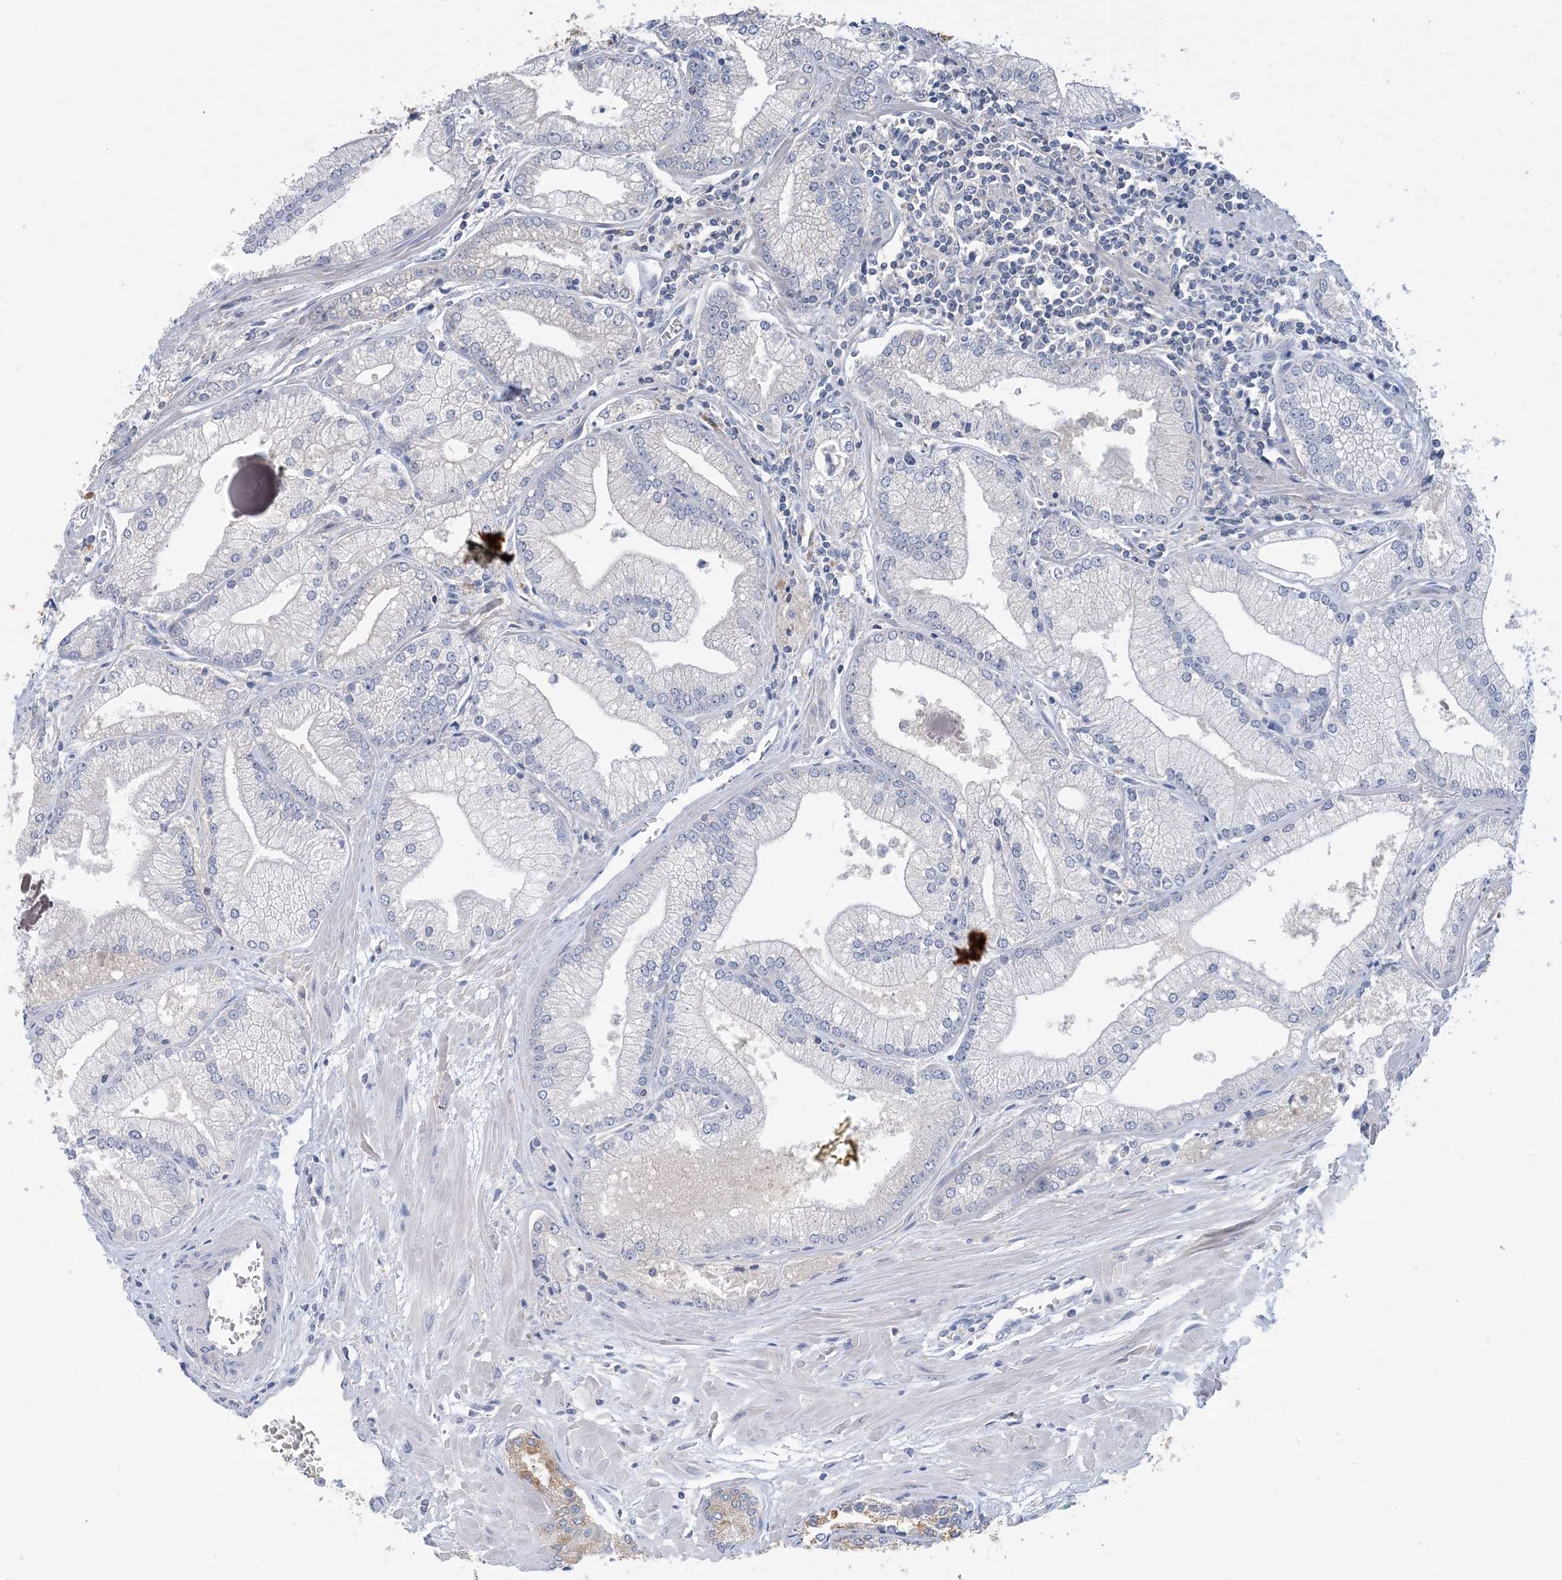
{"staining": {"intensity": "negative", "quantity": "none", "location": "none"}, "tissue": "prostate cancer", "cell_type": "Tumor cells", "image_type": "cancer", "snomed": [{"axis": "morphology", "description": "Adenocarcinoma, Low grade"}, {"axis": "topography", "description": "Prostate"}], "caption": "Human adenocarcinoma (low-grade) (prostate) stained for a protein using IHC displays no staining in tumor cells.", "gene": "KPRP", "patient": {"sex": "male", "age": 67}}